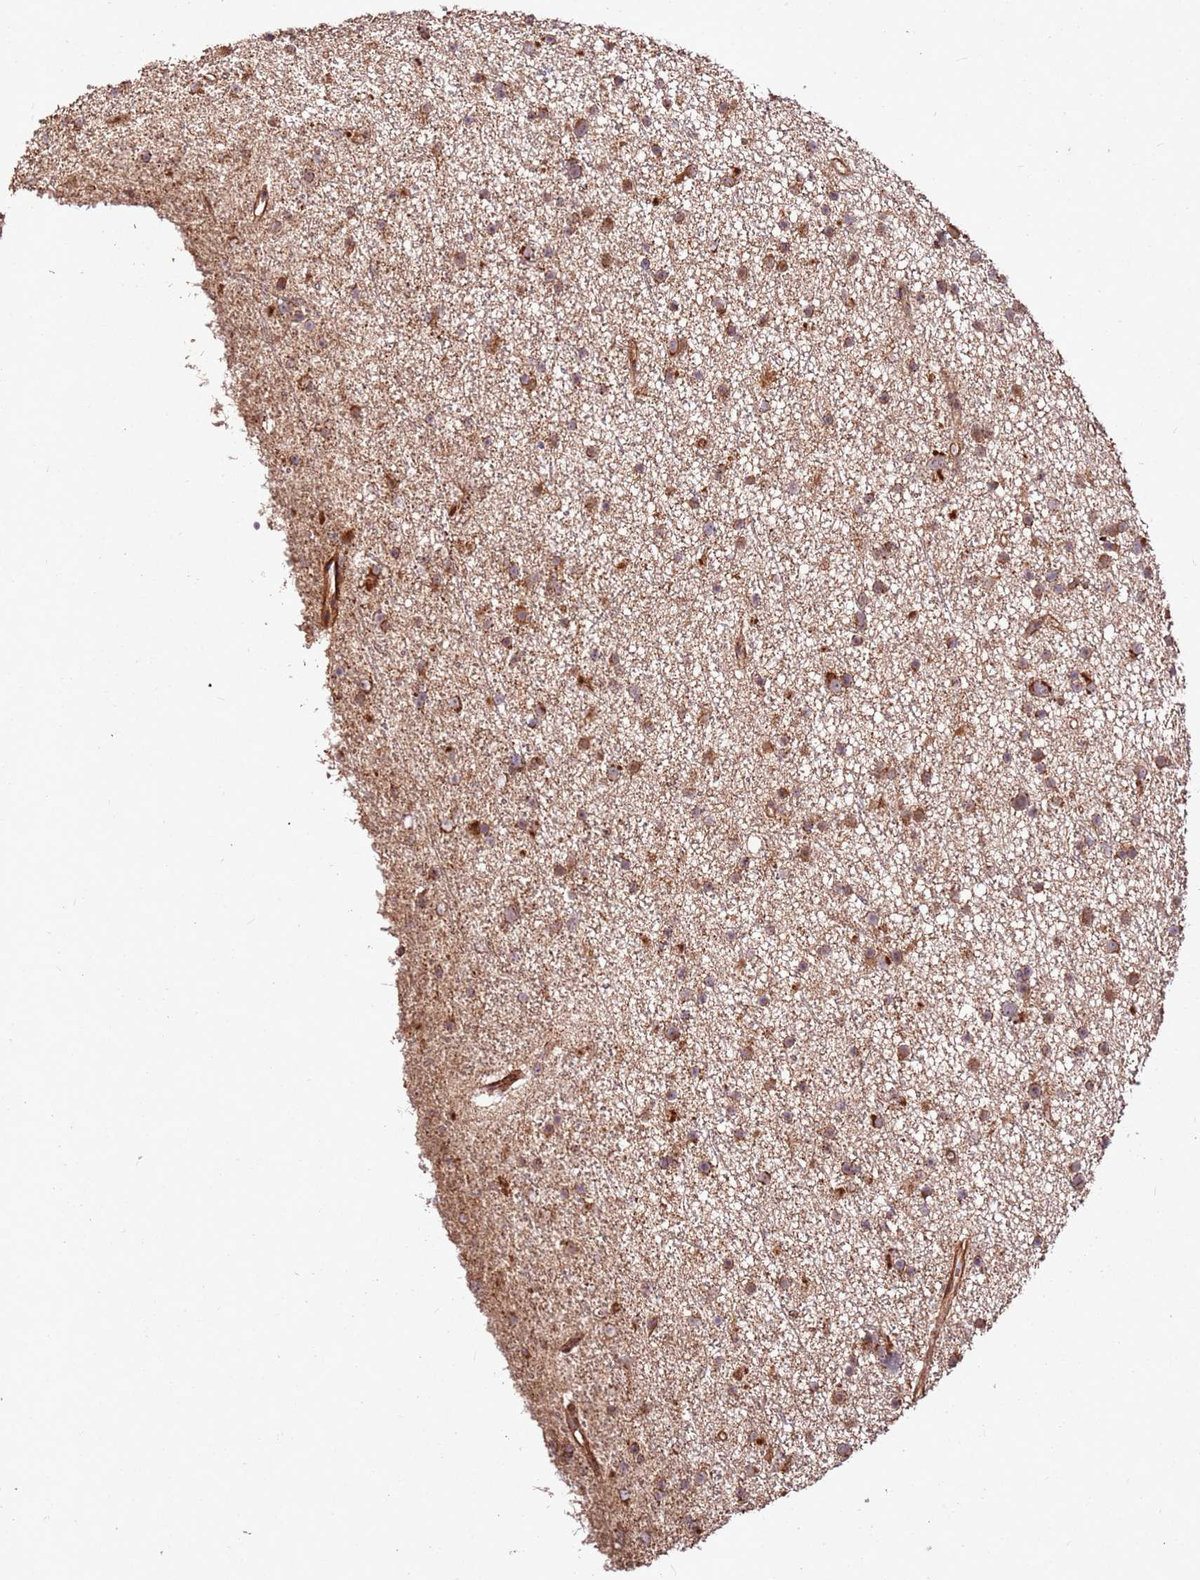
{"staining": {"intensity": "strong", "quantity": ">75%", "location": "cytoplasmic/membranous"}, "tissue": "glioma", "cell_type": "Tumor cells", "image_type": "cancer", "snomed": [{"axis": "morphology", "description": "Glioma, malignant, Low grade"}, {"axis": "topography", "description": "Cerebral cortex"}], "caption": "Protein expression analysis of low-grade glioma (malignant) demonstrates strong cytoplasmic/membranous expression in approximately >75% of tumor cells. (DAB IHC with brightfield microscopy, high magnification).", "gene": "FAM186A", "patient": {"sex": "female", "age": 39}}